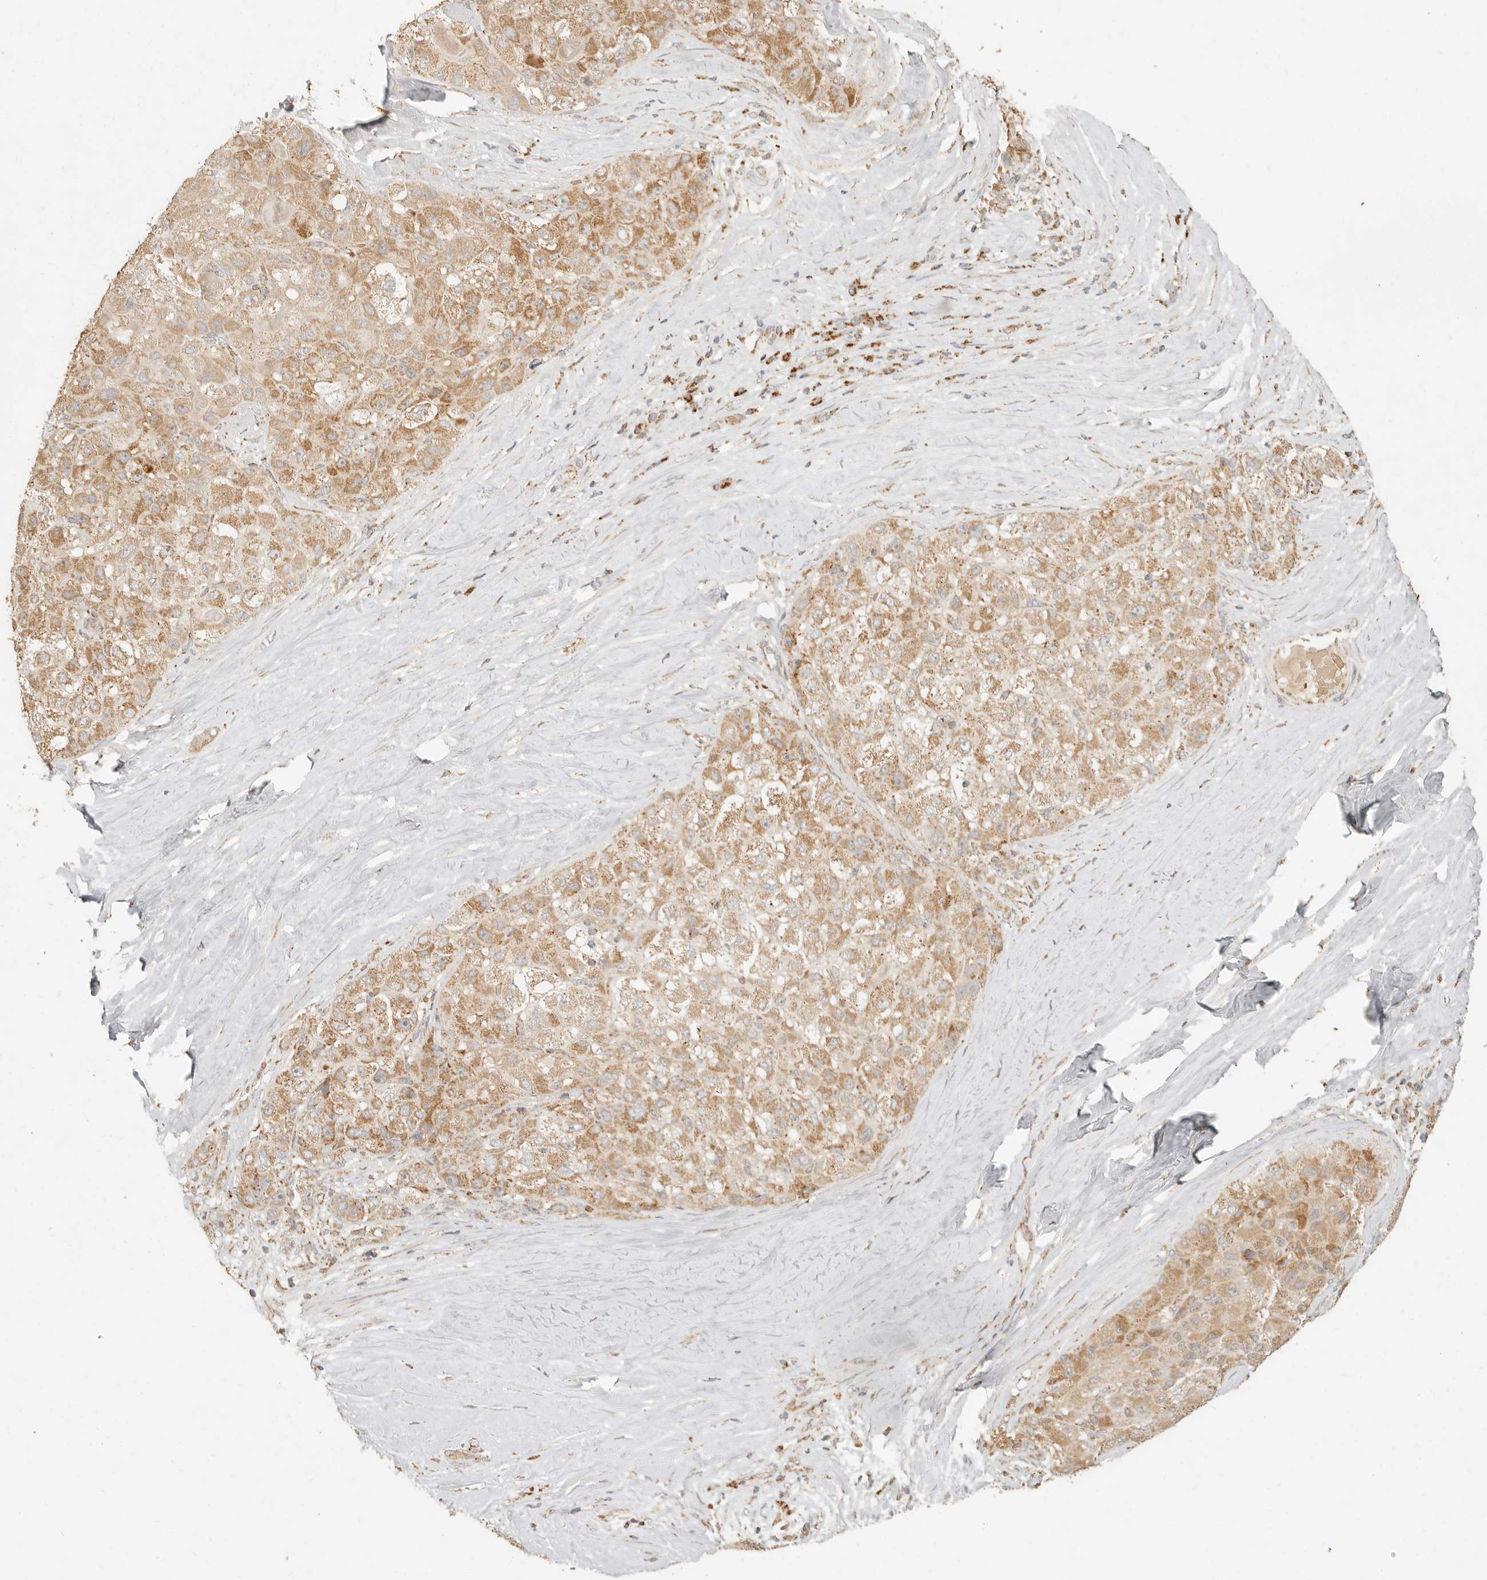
{"staining": {"intensity": "moderate", "quantity": ">75%", "location": "cytoplasmic/membranous"}, "tissue": "liver cancer", "cell_type": "Tumor cells", "image_type": "cancer", "snomed": [{"axis": "morphology", "description": "Carcinoma, Hepatocellular, NOS"}, {"axis": "topography", "description": "Liver"}], "caption": "Human liver hepatocellular carcinoma stained with a protein marker demonstrates moderate staining in tumor cells.", "gene": "MRPL55", "patient": {"sex": "male", "age": 80}}